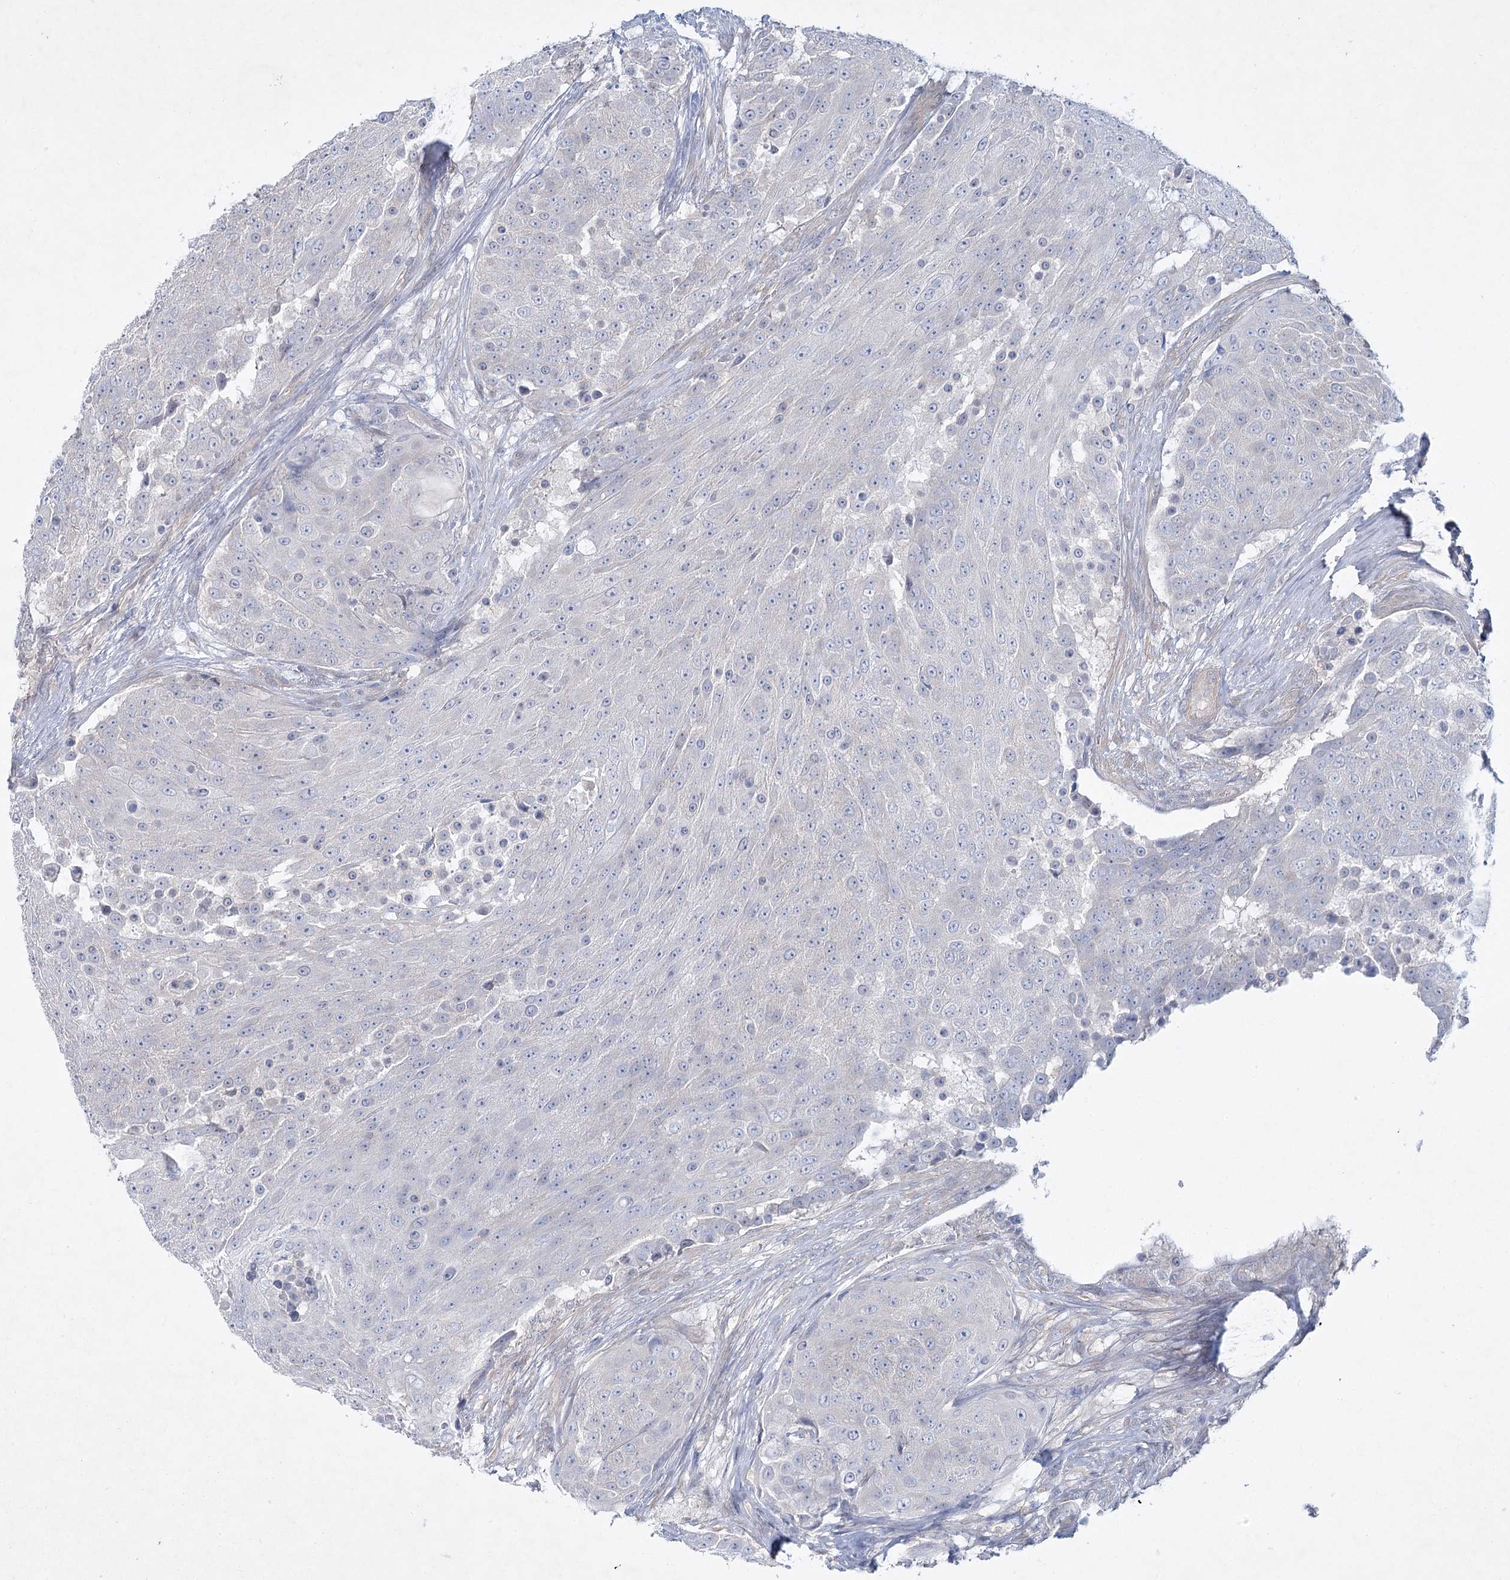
{"staining": {"intensity": "negative", "quantity": "none", "location": "none"}, "tissue": "urothelial cancer", "cell_type": "Tumor cells", "image_type": "cancer", "snomed": [{"axis": "morphology", "description": "Urothelial carcinoma, High grade"}, {"axis": "topography", "description": "Urinary bladder"}], "caption": "Tumor cells are negative for brown protein staining in urothelial carcinoma (high-grade). (DAB immunohistochemistry, high magnification).", "gene": "AAMDC", "patient": {"sex": "female", "age": 63}}